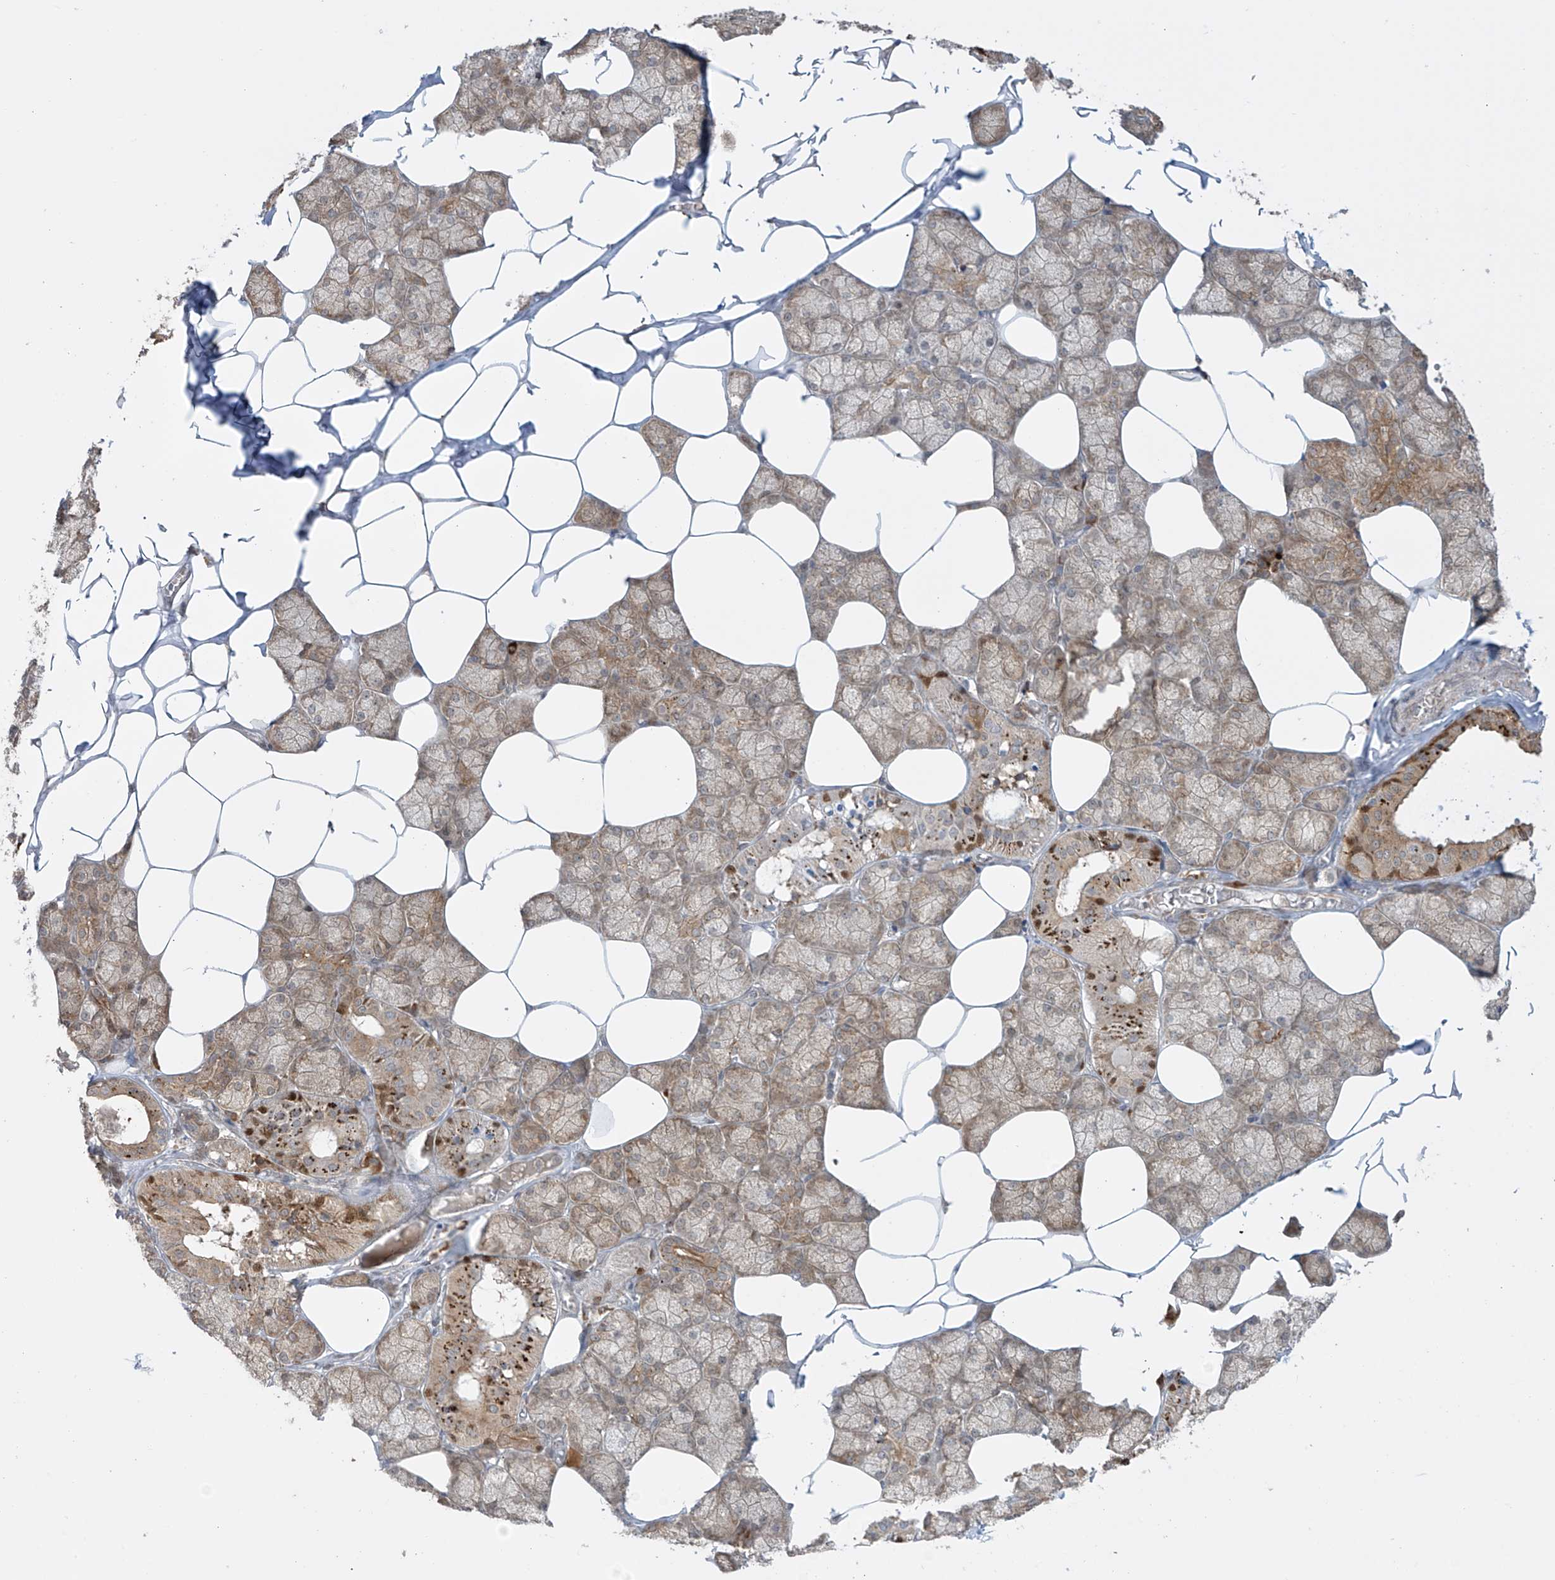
{"staining": {"intensity": "moderate", "quantity": "25%-75%", "location": "cytoplasmic/membranous"}, "tissue": "salivary gland", "cell_type": "Glandular cells", "image_type": "normal", "snomed": [{"axis": "morphology", "description": "Normal tissue, NOS"}, {"axis": "topography", "description": "Salivary gland"}], "caption": "A micrograph of salivary gland stained for a protein displays moderate cytoplasmic/membranous brown staining in glandular cells.", "gene": "PPAT", "patient": {"sex": "male", "age": 62}}